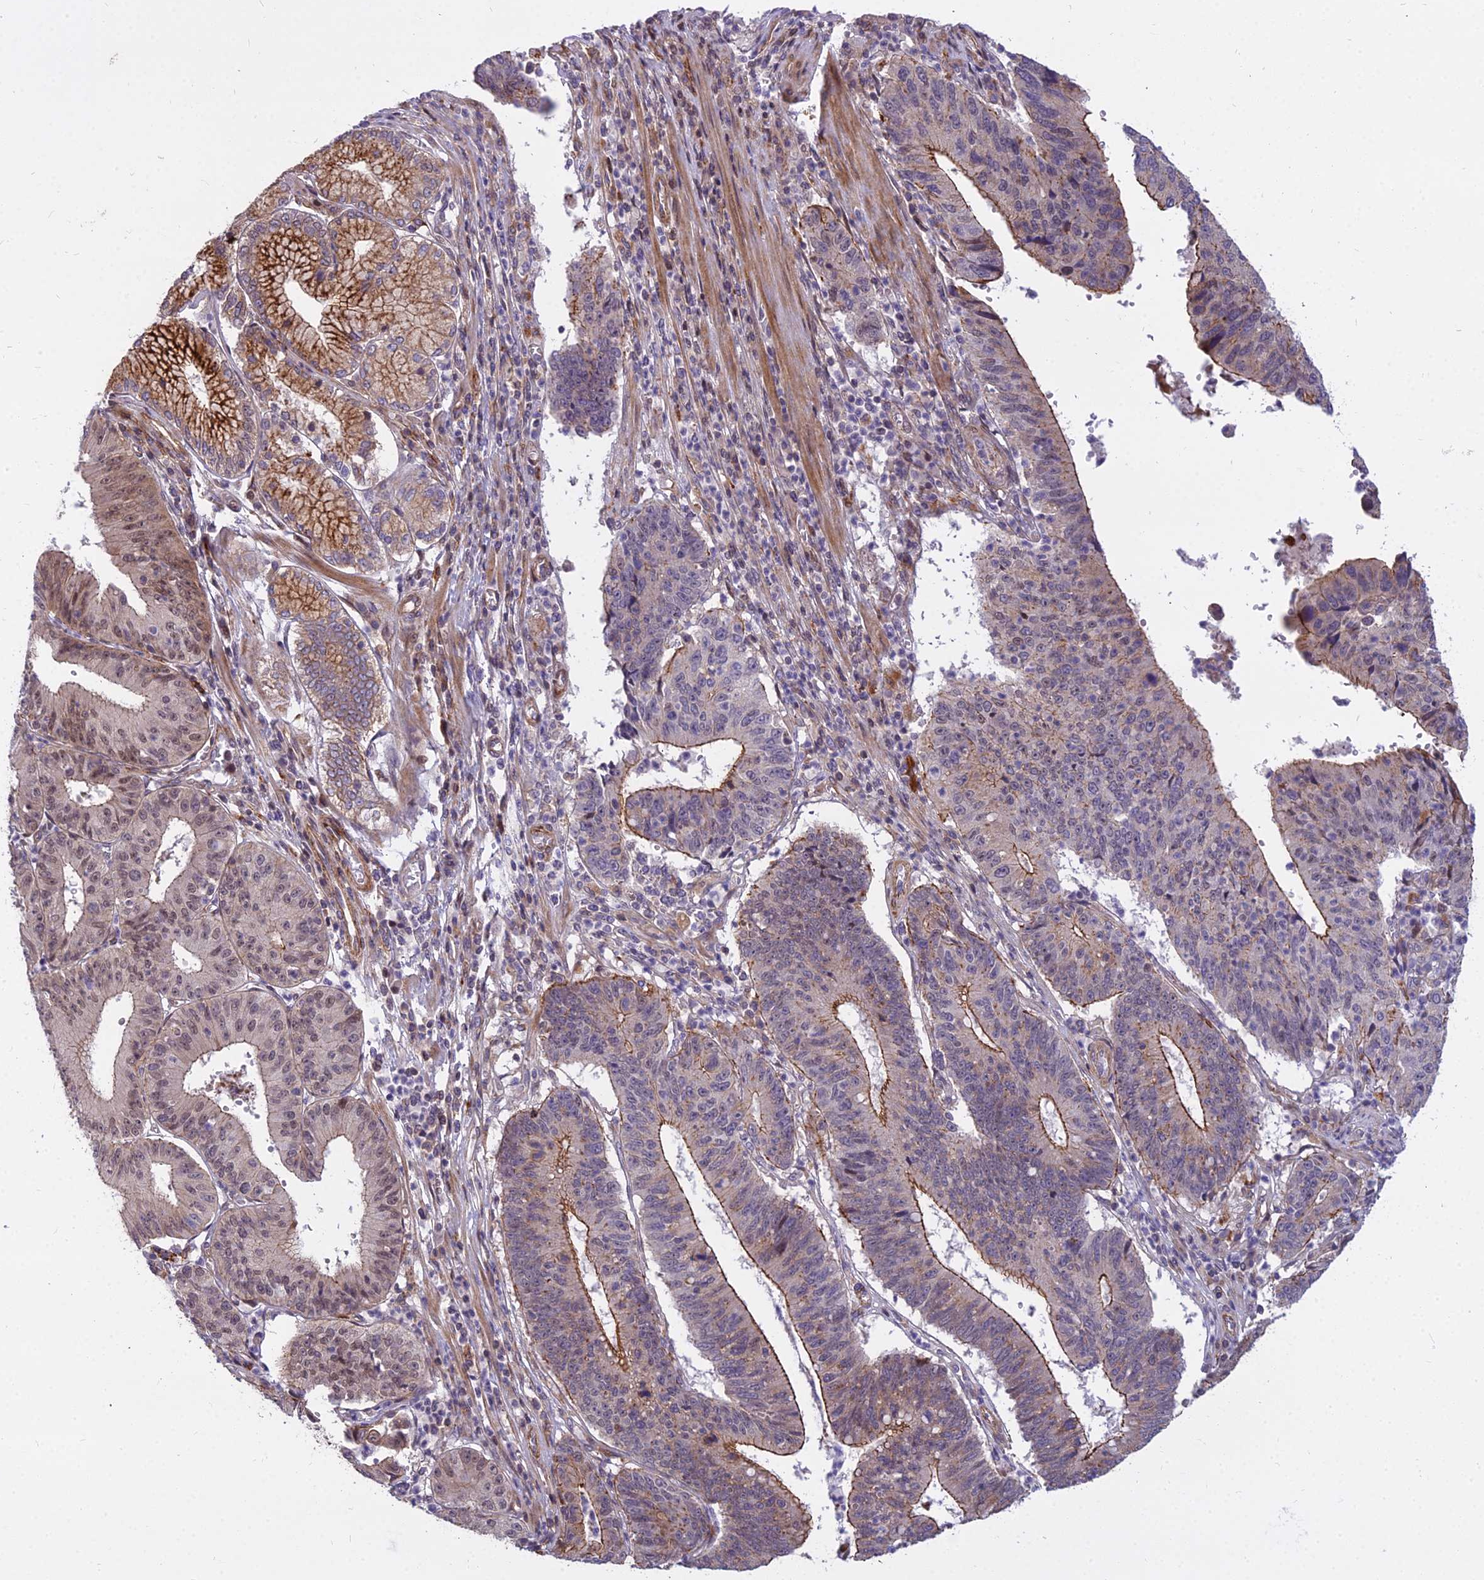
{"staining": {"intensity": "moderate", "quantity": "25%-75%", "location": "cytoplasmic/membranous,nuclear"}, "tissue": "stomach cancer", "cell_type": "Tumor cells", "image_type": "cancer", "snomed": [{"axis": "morphology", "description": "Adenocarcinoma, NOS"}, {"axis": "topography", "description": "Stomach"}], "caption": "Stomach adenocarcinoma stained with immunohistochemistry (IHC) demonstrates moderate cytoplasmic/membranous and nuclear expression in approximately 25%-75% of tumor cells.", "gene": "GLYATL3", "patient": {"sex": "male", "age": 59}}